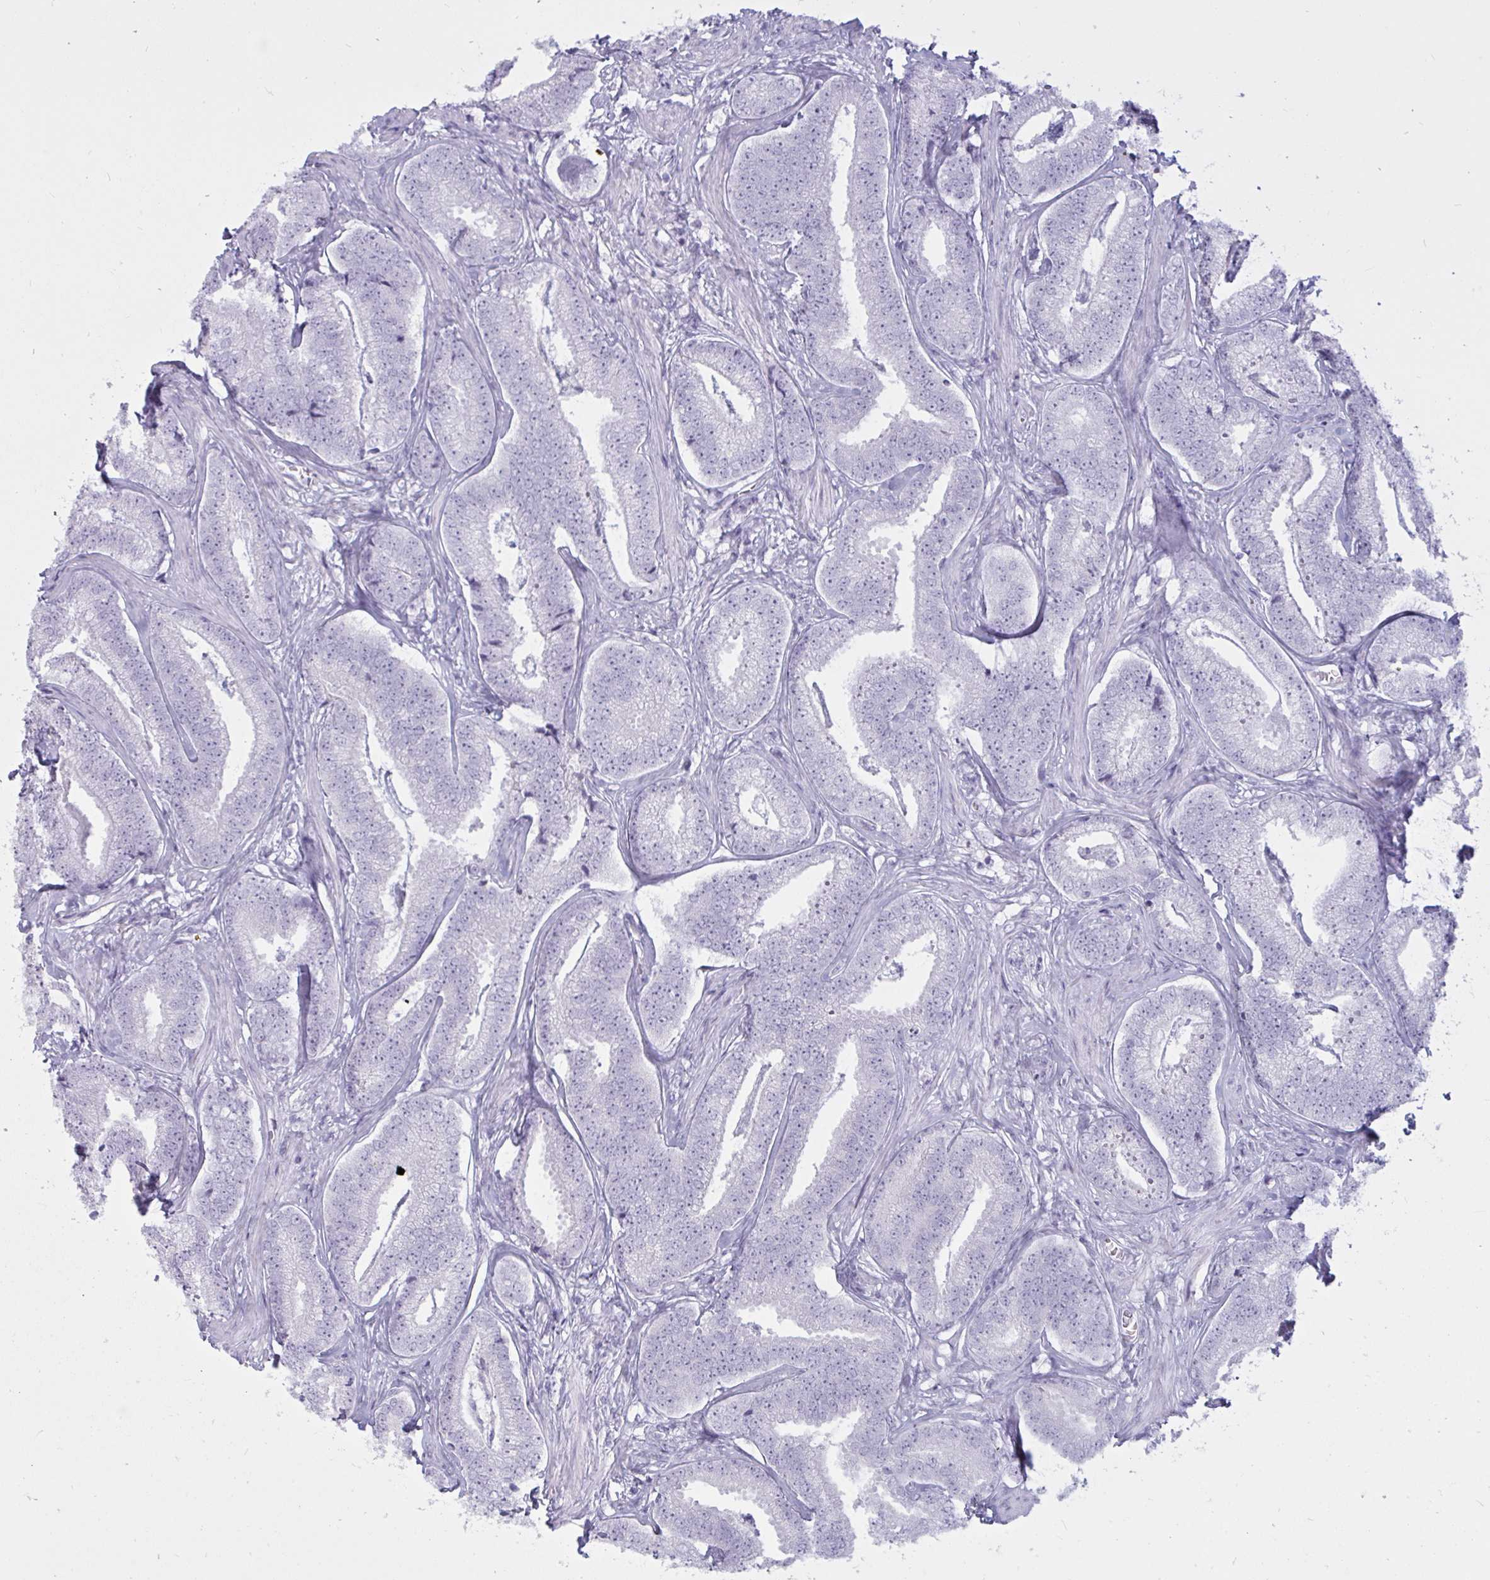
{"staining": {"intensity": "negative", "quantity": "none", "location": "none"}, "tissue": "prostate cancer", "cell_type": "Tumor cells", "image_type": "cancer", "snomed": [{"axis": "morphology", "description": "Adenocarcinoma, Low grade"}, {"axis": "topography", "description": "Prostate"}], "caption": "High magnification brightfield microscopy of low-grade adenocarcinoma (prostate) stained with DAB (3,3'-diaminobenzidine) (brown) and counterstained with hematoxylin (blue): tumor cells show no significant staining. (Stains: DAB immunohistochemistry (IHC) with hematoxylin counter stain, Microscopy: brightfield microscopy at high magnification).", "gene": "BBS10", "patient": {"sex": "male", "age": 63}}